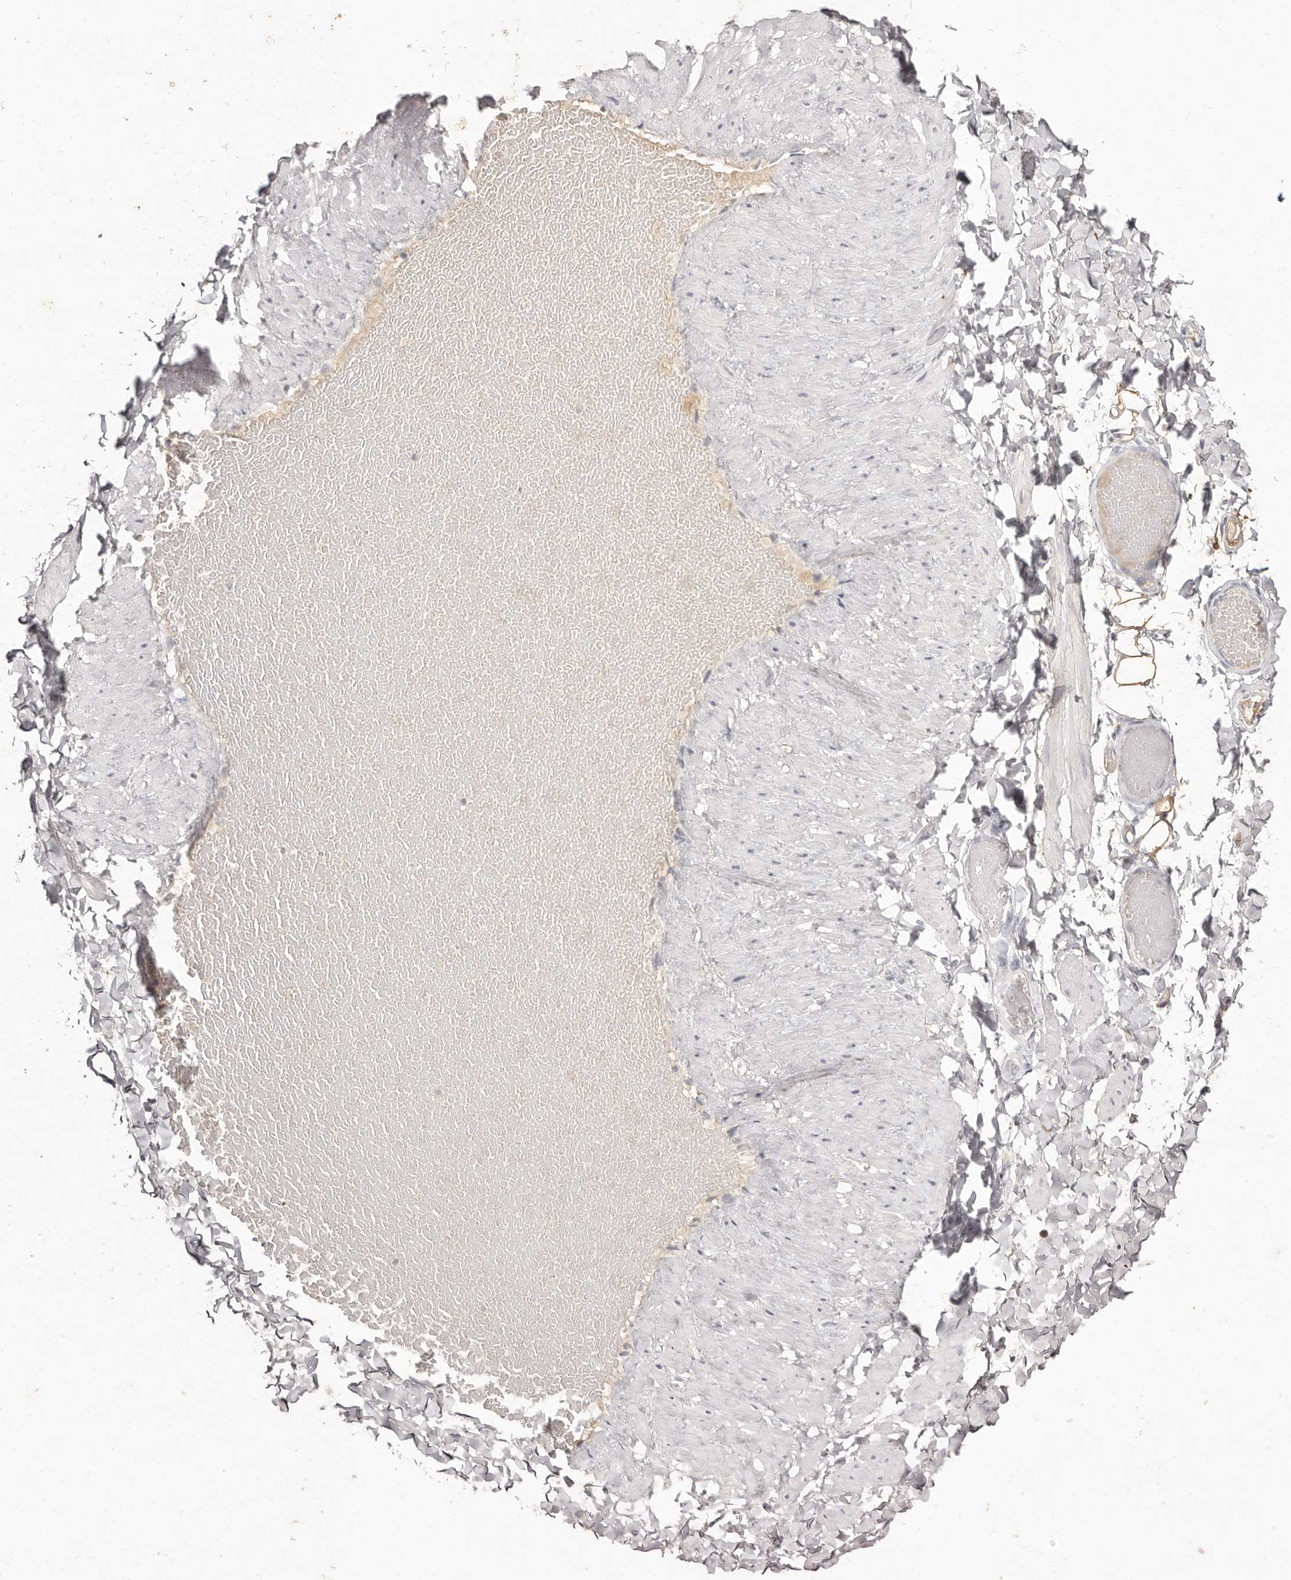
{"staining": {"intensity": "moderate", "quantity": "25%-75%", "location": "cytoplasmic/membranous"}, "tissue": "adipose tissue", "cell_type": "Adipocytes", "image_type": "normal", "snomed": [{"axis": "morphology", "description": "Normal tissue, NOS"}, {"axis": "topography", "description": "Adipose tissue"}, {"axis": "topography", "description": "Vascular tissue"}, {"axis": "topography", "description": "Peripheral nerve tissue"}], "caption": "Immunohistochemical staining of benign human adipose tissue displays 25%-75% levels of moderate cytoplasmic/membranous protein expression in approximately 25%-75% of adipocytes. Using DAB (brown) and hematoxylin (blue) stains, captured at high magnification using brightfield microscopy.", "gene": "SCUBE2", "patient": {"sex": "male", "age": 25}}